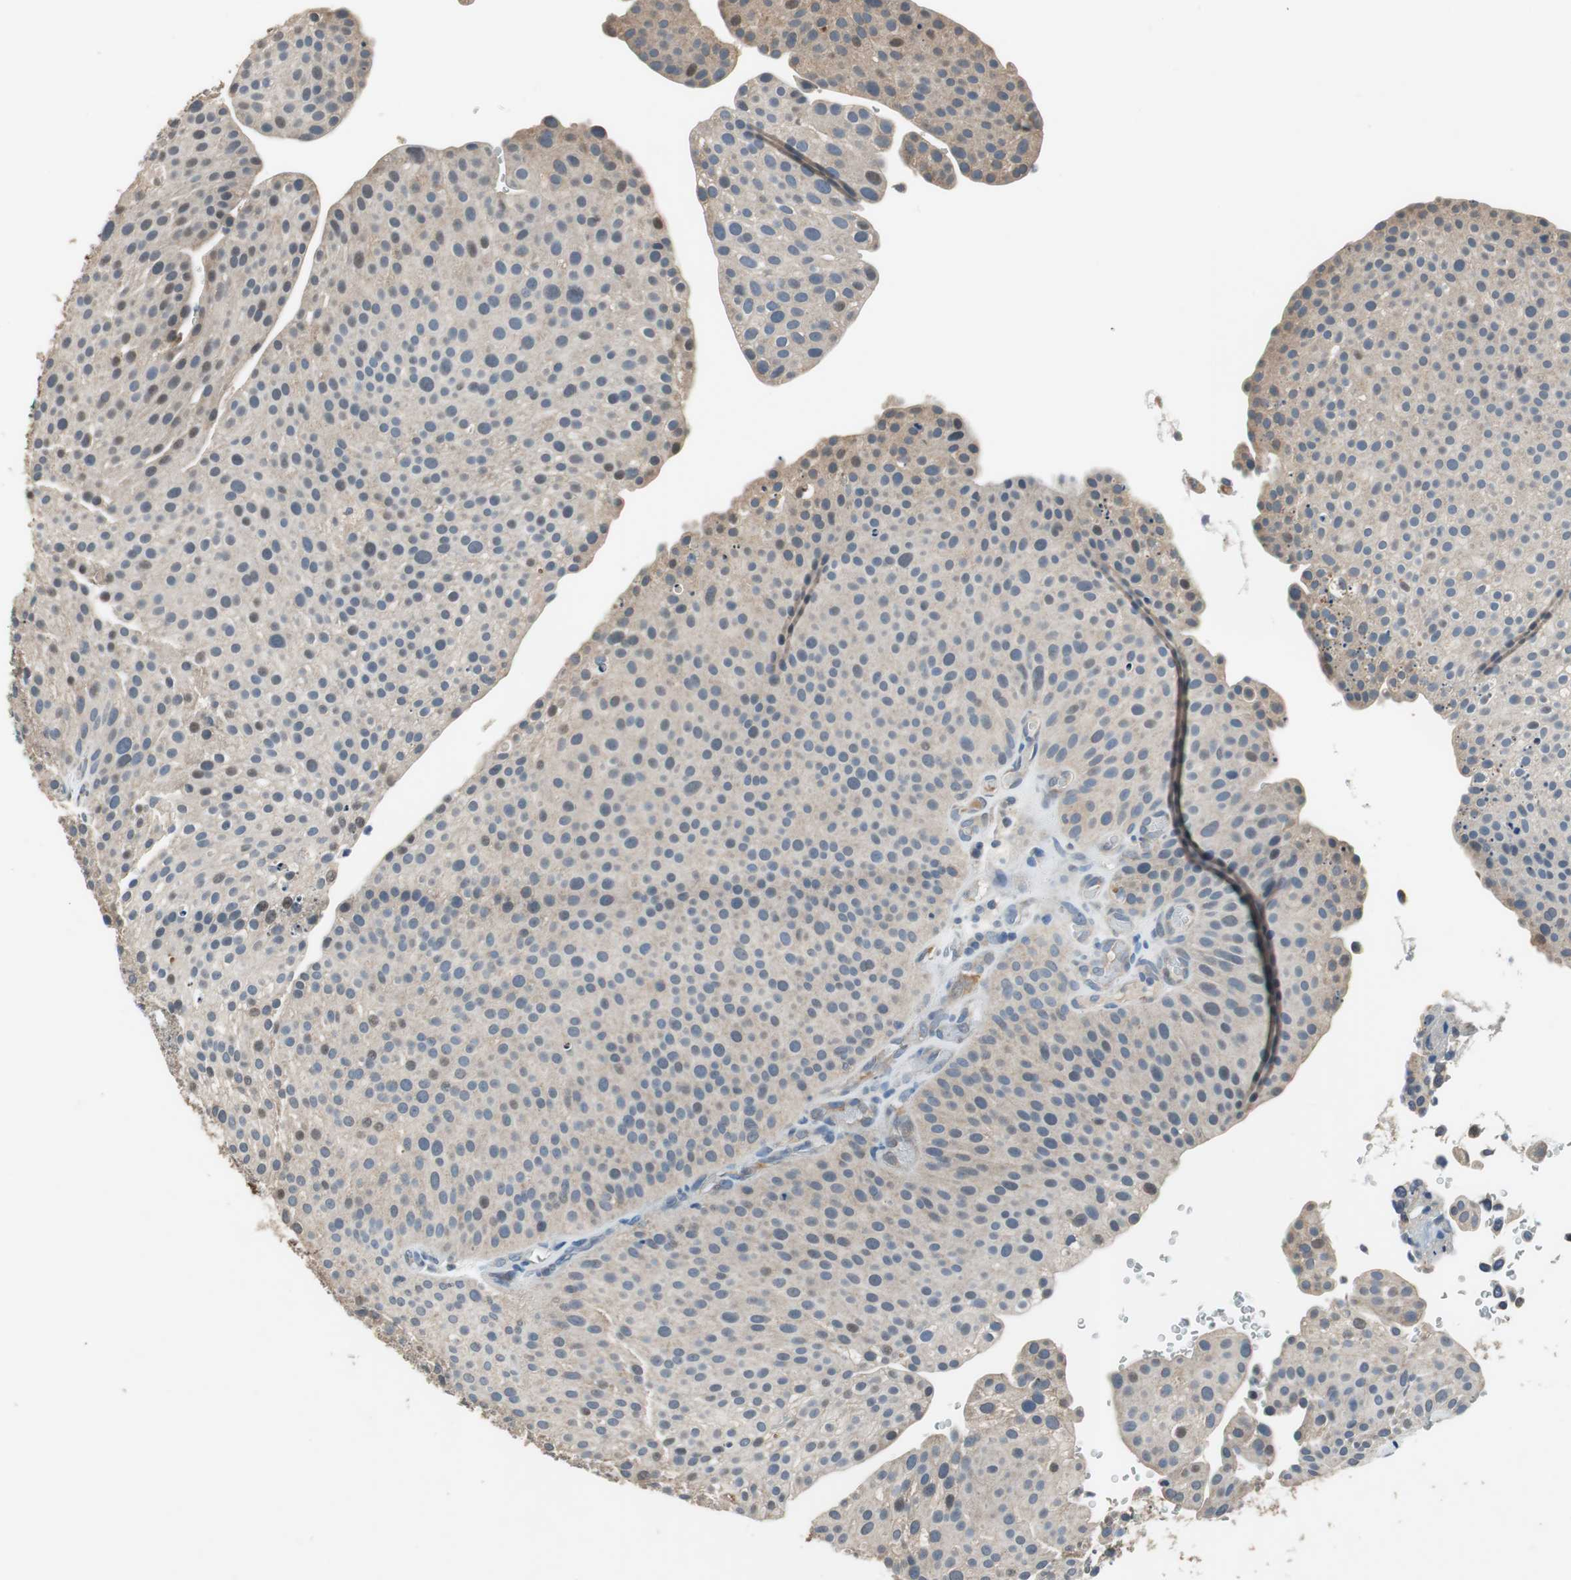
{"staining": {"intensity": "weak", "quantity": "<25%", "location": "cytoplasmic/membranous"}, "tissue": "urothelial cancer", "cell_type": "Tumor cells", "image_type": "cancer", "snomed": [{"axis": "morphology", "description": "Urothelial carcinoma, Low grade"}, {"axis": "topography", "description": "Smooth muscle"}, {"axis": "topography", "description": "Urinary bladder"}], "caption": "Low-grade urothelial carcinoma was stained to show a protein in brown. There is no significant expression in tumor cells.", "gene": "PI4KB", "patient": {"sex": "male", "age": 60}}